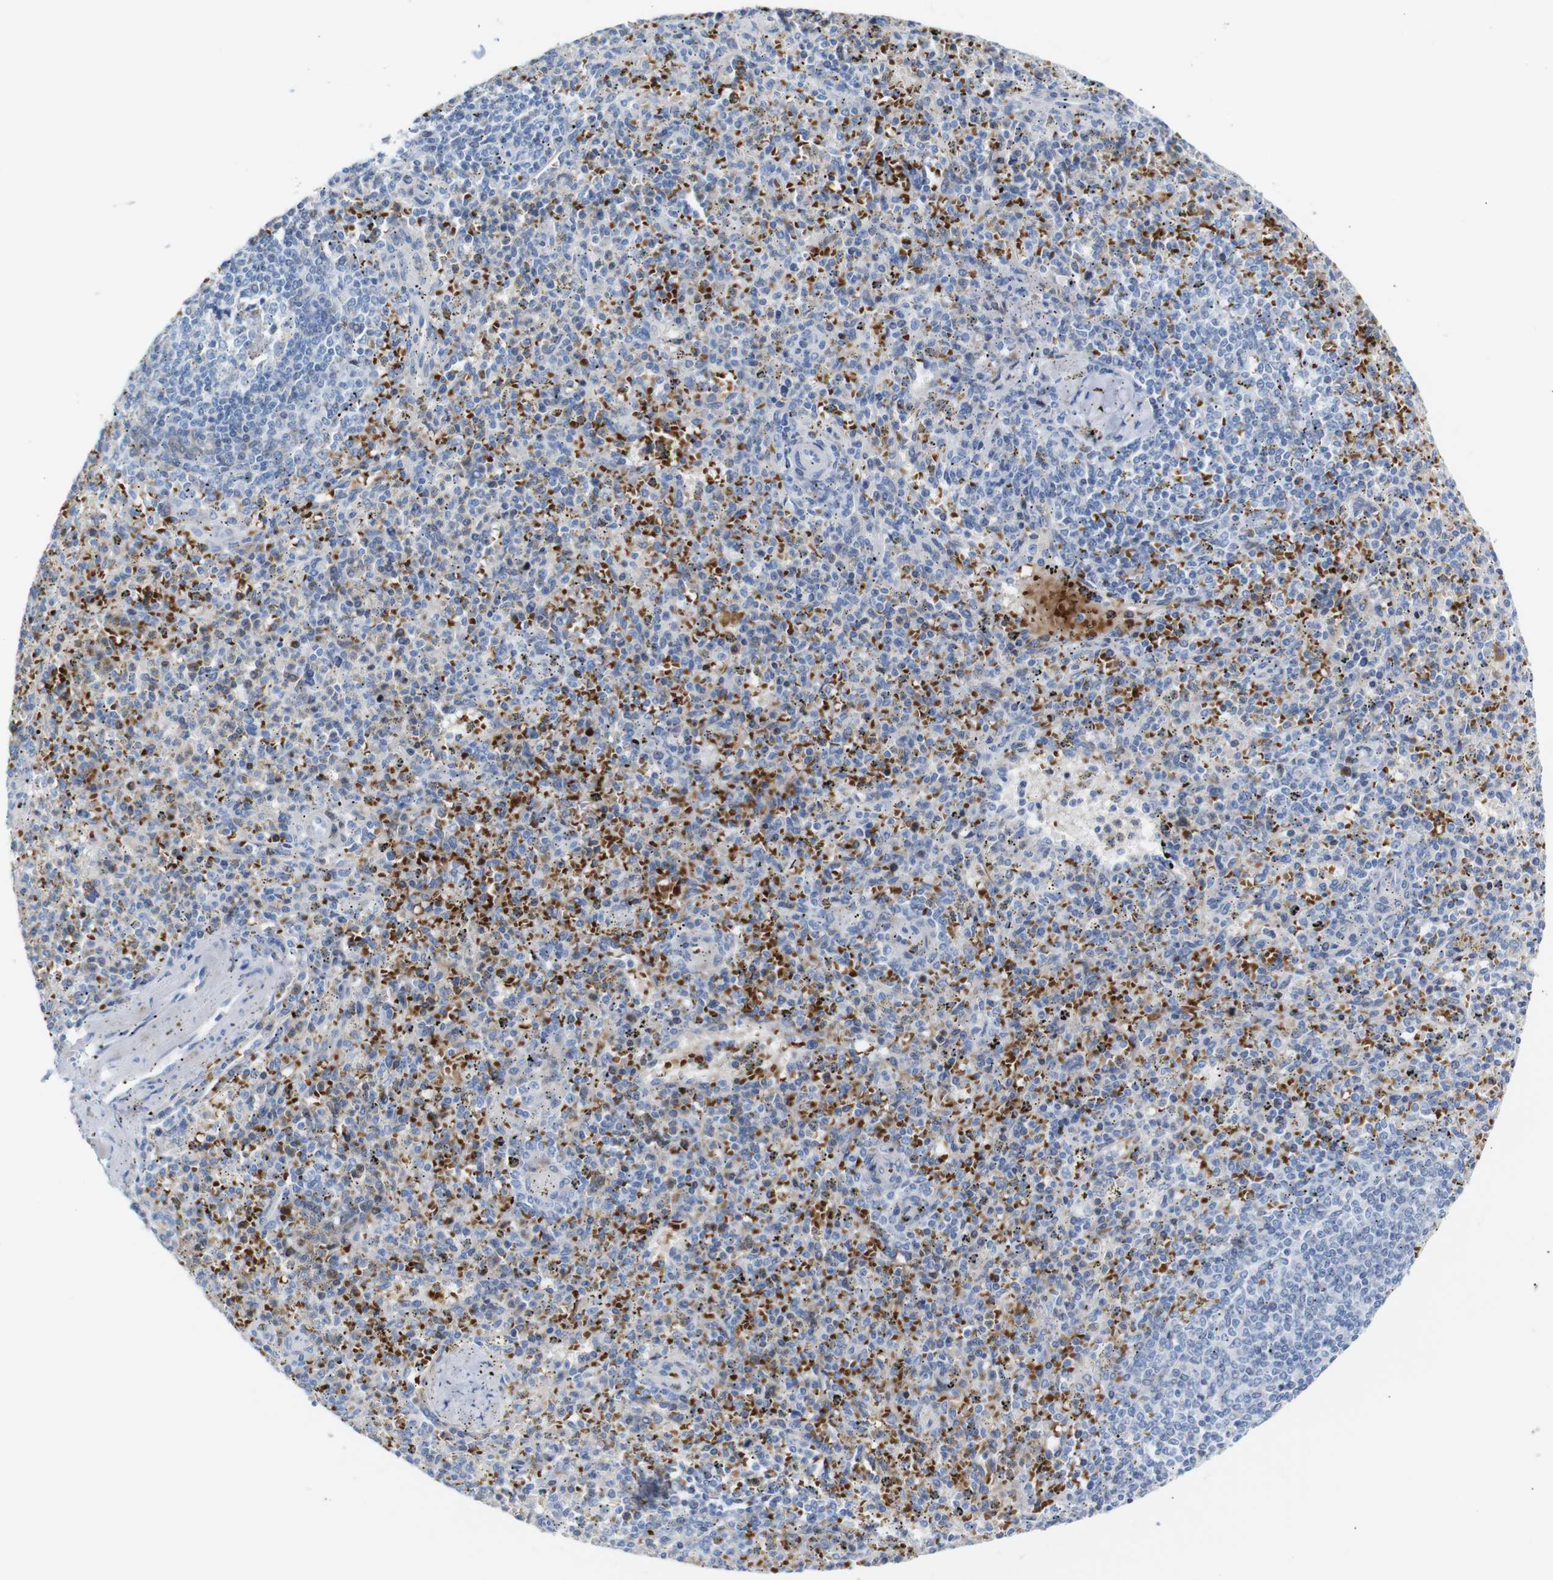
{"staining": {"intensity": "negative", "quantity": "none", "location": "none"}, "tissue": "spleen", "cell_type": "Cells in red pulp", "image_type": "normal", "snomed": [{"axis": "morphology", "description": "Normal tissue, NOS"}, {"axis": "topography", "description": "Spleen"}], "caption": "Micrograph shows no significant protein staining in cells in red pulp of unremarkable spleen.", "gene": "ERVMER34", "patient": {"sex": "male", "age": 72}}